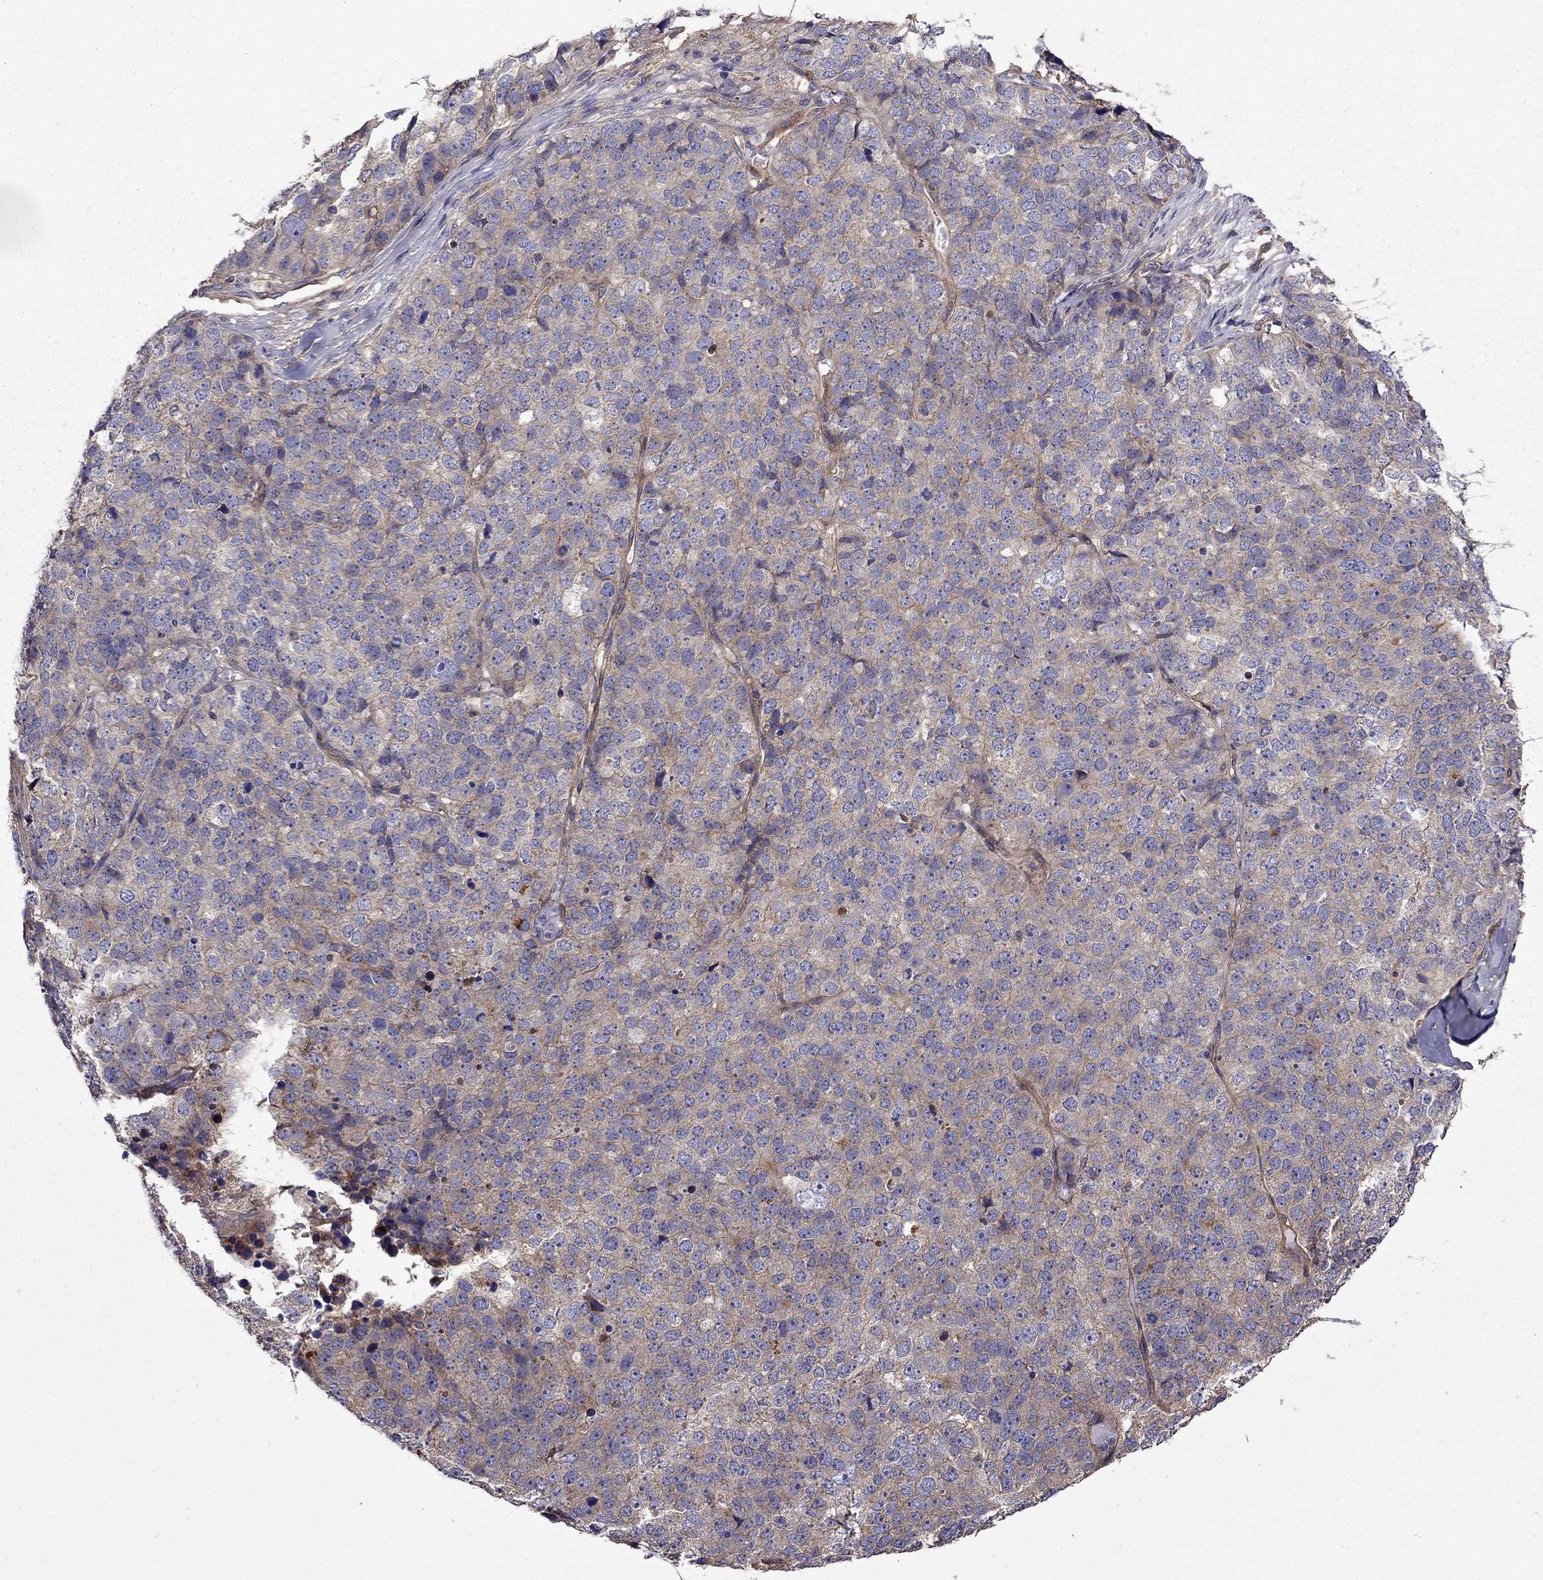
{"staining": {"intensity": "weak", "quantity": "25%-75%", "location": "cytoplasmic/membranous"}, "tissue": "stomach cancer", "cell_type": "Tumor cells", "image_type": "cancer", "snomed": [{"axis": "morphology", "description": "Adenocarcinoma, NOS"}, {"axis": "topography", "description": "Stomach"}], "caption": "This is an image of immunohistochemistry (IHC) staining of stomach adenocarcinoma, which shows weak staining in the cytoplasmic/membranous of tumor cells.", "gene": "ITGB1", "patient": {"sex": "male", "age": 69}}